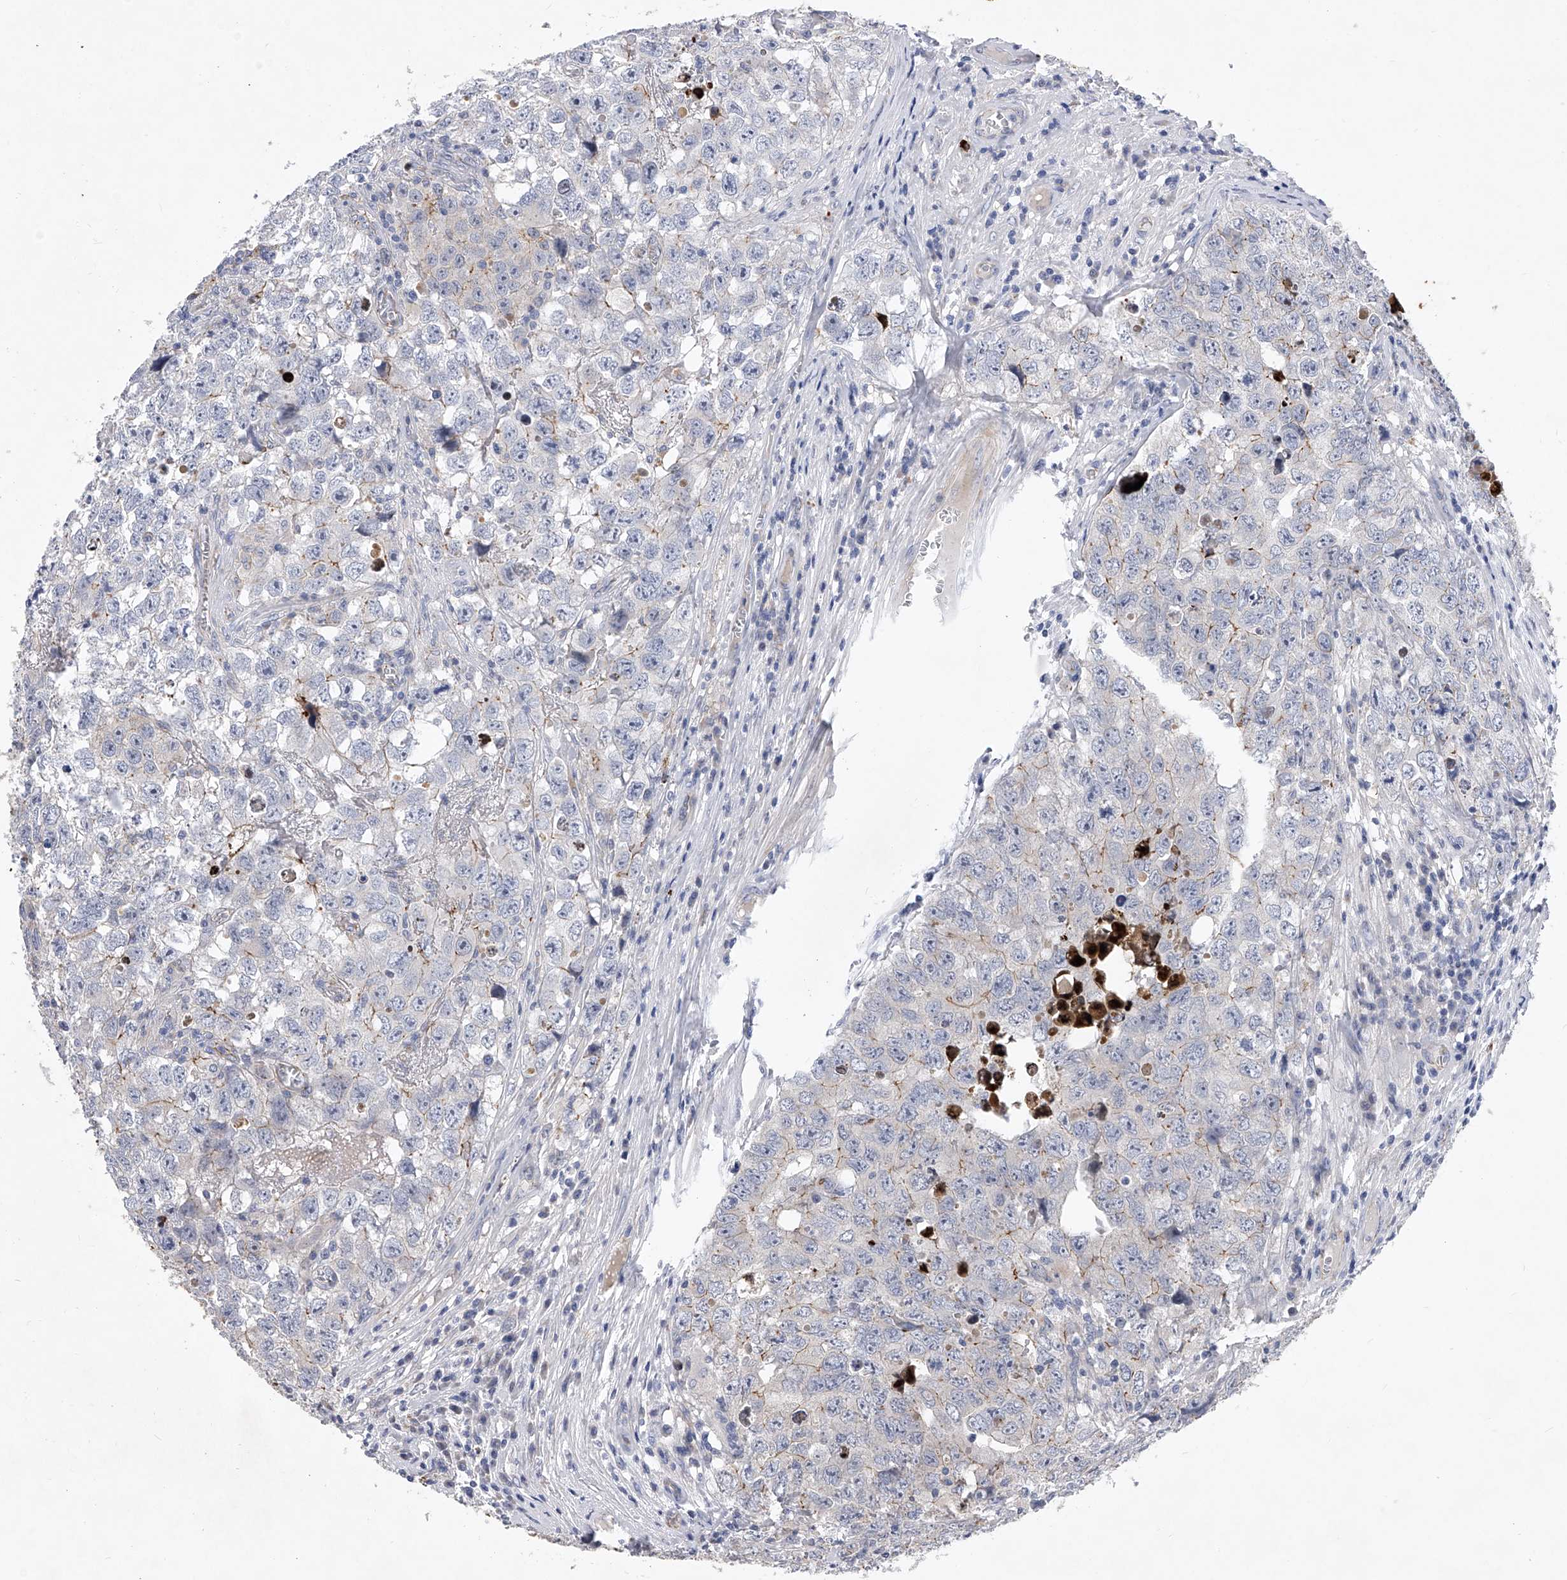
{"staining": {"intensity": "weak", "quantity": "<25%", "location": "cytoplasmic/membranous"}, "tissue": "testis cancer", "cell_type": "Tumor cells", "image_type": "cancer", "snomed": [{"axis": "morphology", "description": "Seminoma, NOS"}, {"axis": "morphology", "description": "Carcinoma, Embryonal, NOS"}, {"axis": "topography", "description": "Testis"}], "caption": "Immunohistochemical staining of human embryonal carcinoma (testis) exhibits no significant staining in tumor cells.", "gene": "MINDY4", "patient": {"sex": "male", "age": 43}}